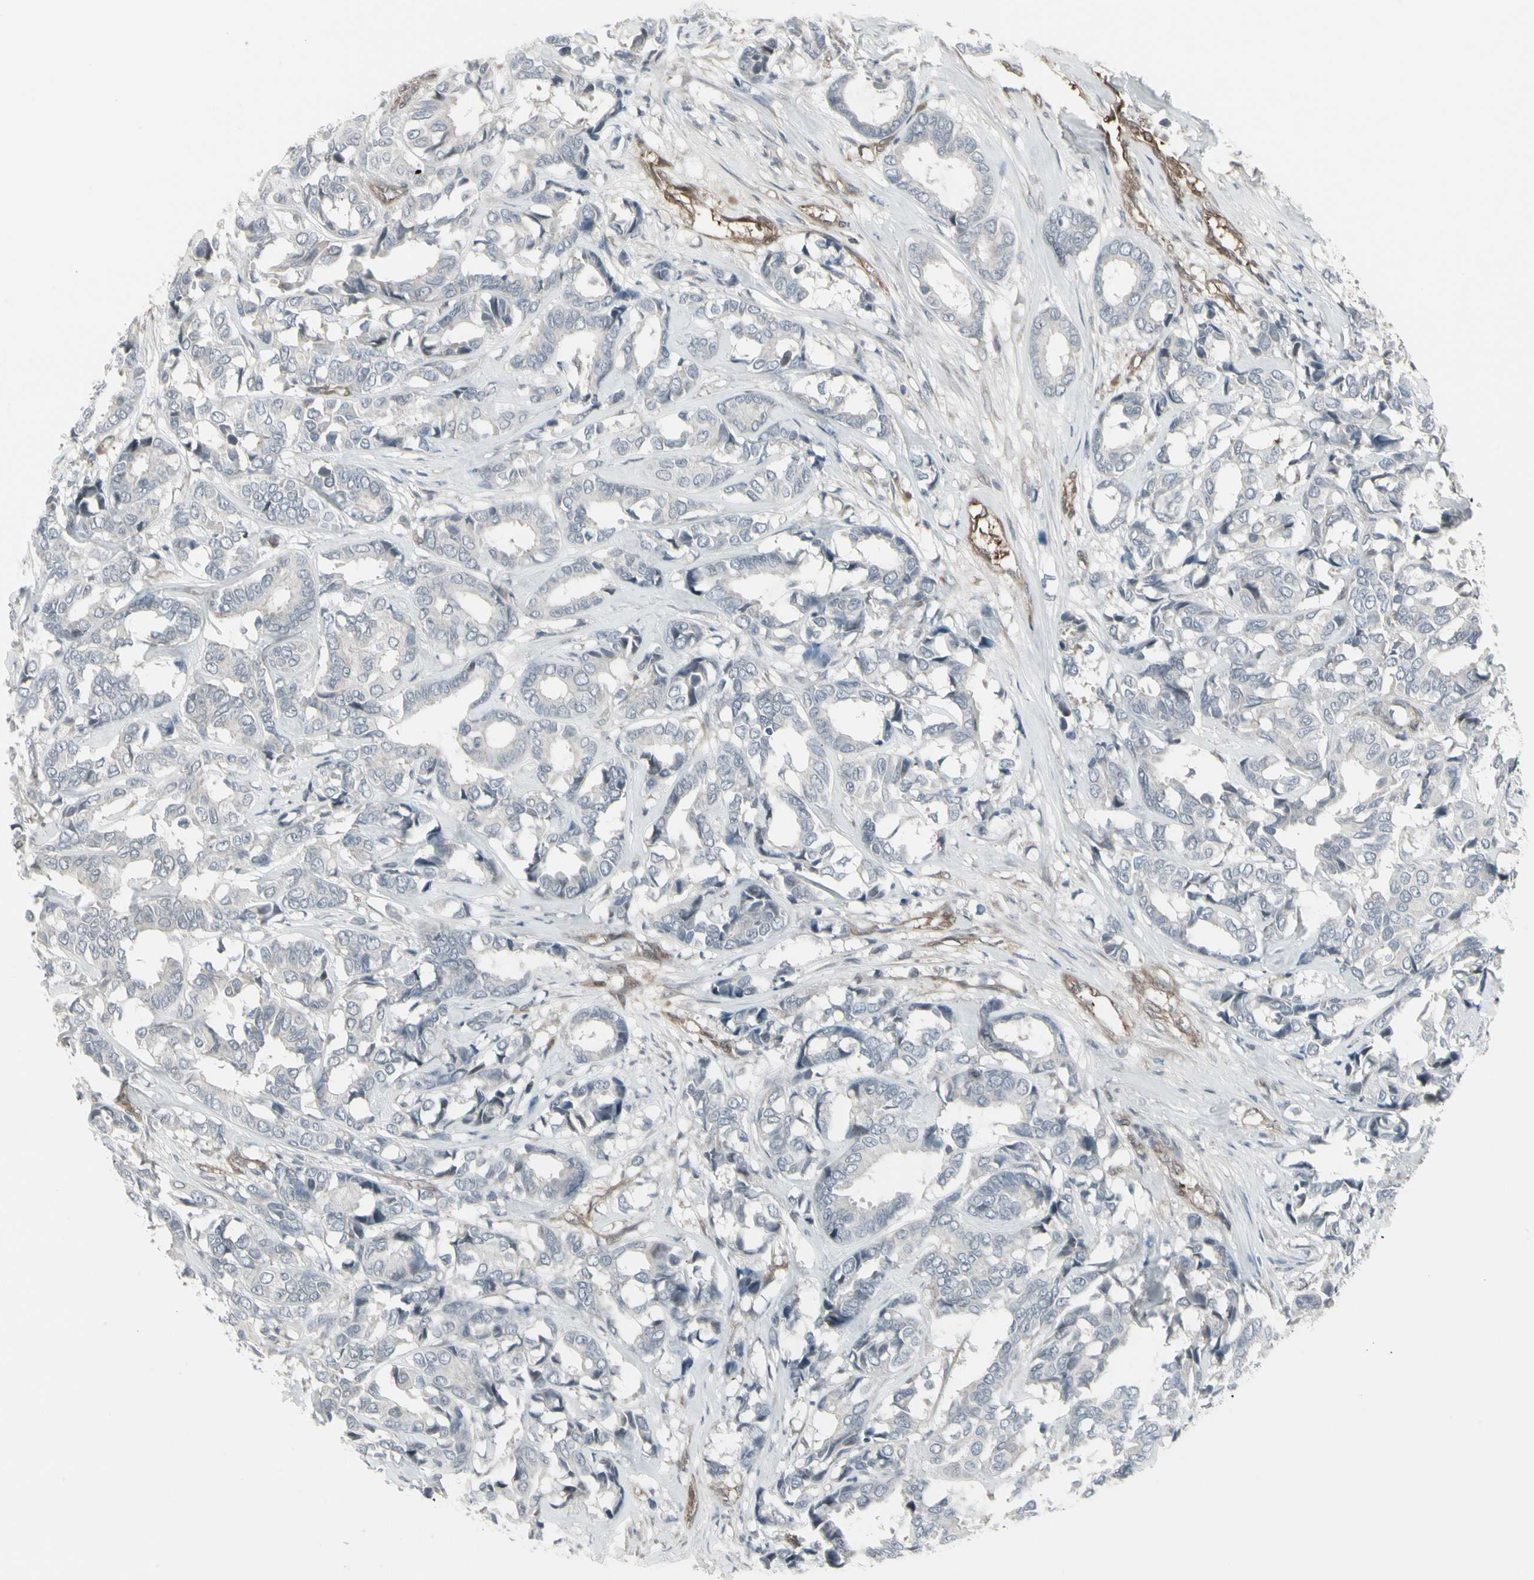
{"staining": {"intensity": "weak", "quantity": "<25%", "location": "cytoplasmic/membranous"}, "tissue": "breast cancer", "cell_type": "Tumor cells", "image_type": "cancer", "snomed": [{"axis": "morphology", "description": "Duct carcinoma"}, {"axis": "topography", "description": "Breast"}], "caption": "Immunohistochemical staining of human breast invasive ductal carcinoma reveals no significant expression in tumor cells.", "gene": "IGFBP6", "patient": {"sex": "female", "age": 87}}